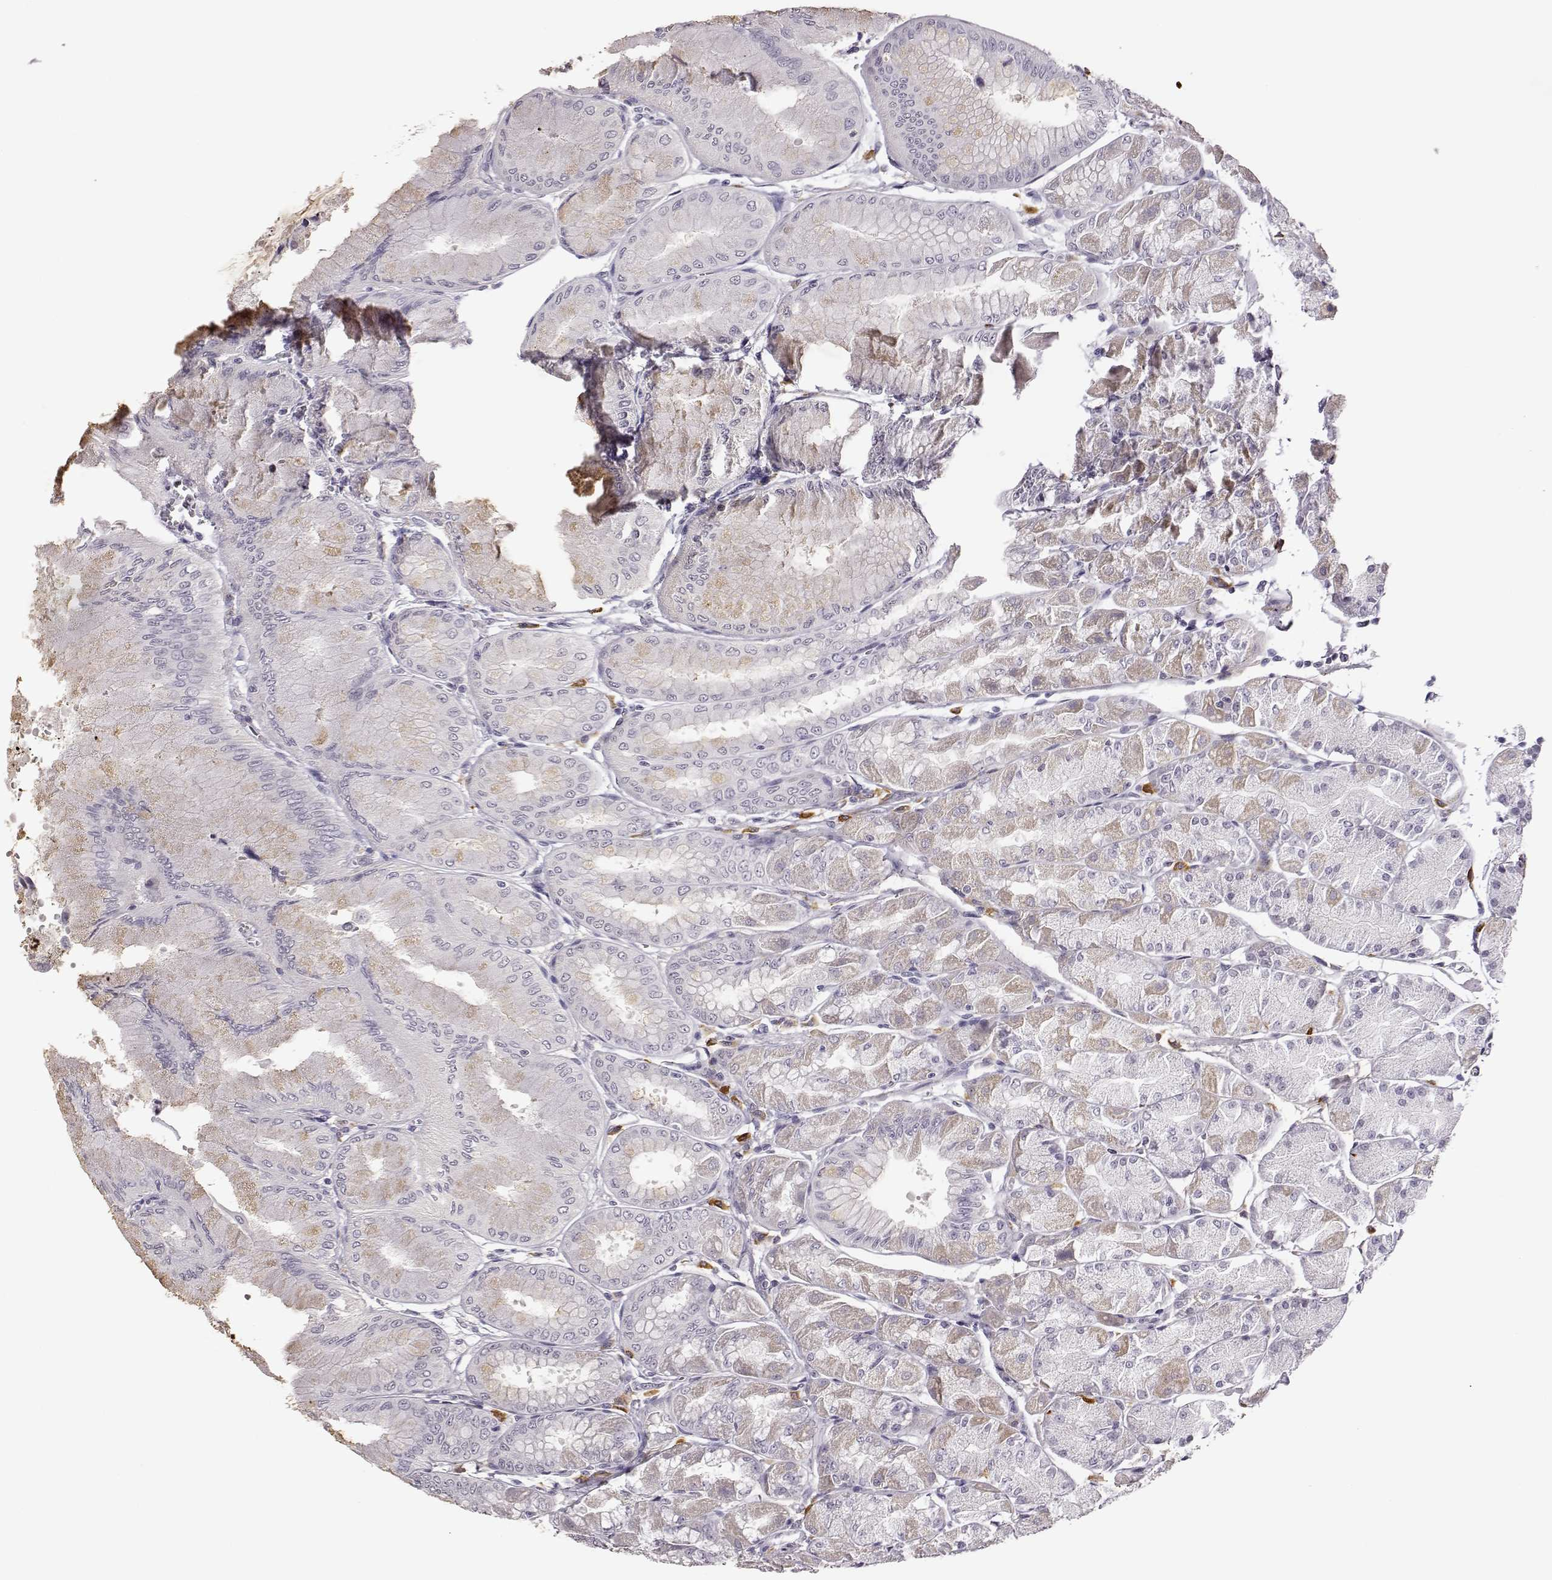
{"staining": {"intensity": "negative", "quantity": "none", "location": "none"}, "tissue": "stomach", "cell_type": "Glandular cells", "image_type": "normal", "snomed": [{"axis": "morphology", "description": "Normal tissue, NOS"}, {"axis": "topography", "description": "Stomach, upper"}], "caption": "Immunohistochemistry photomicrograph of normal human stomach stained for a protein (brown), which displays no positivity in glandular cells.", "gene": "VGF", "patient": {"sex": "male", "age": 60}}